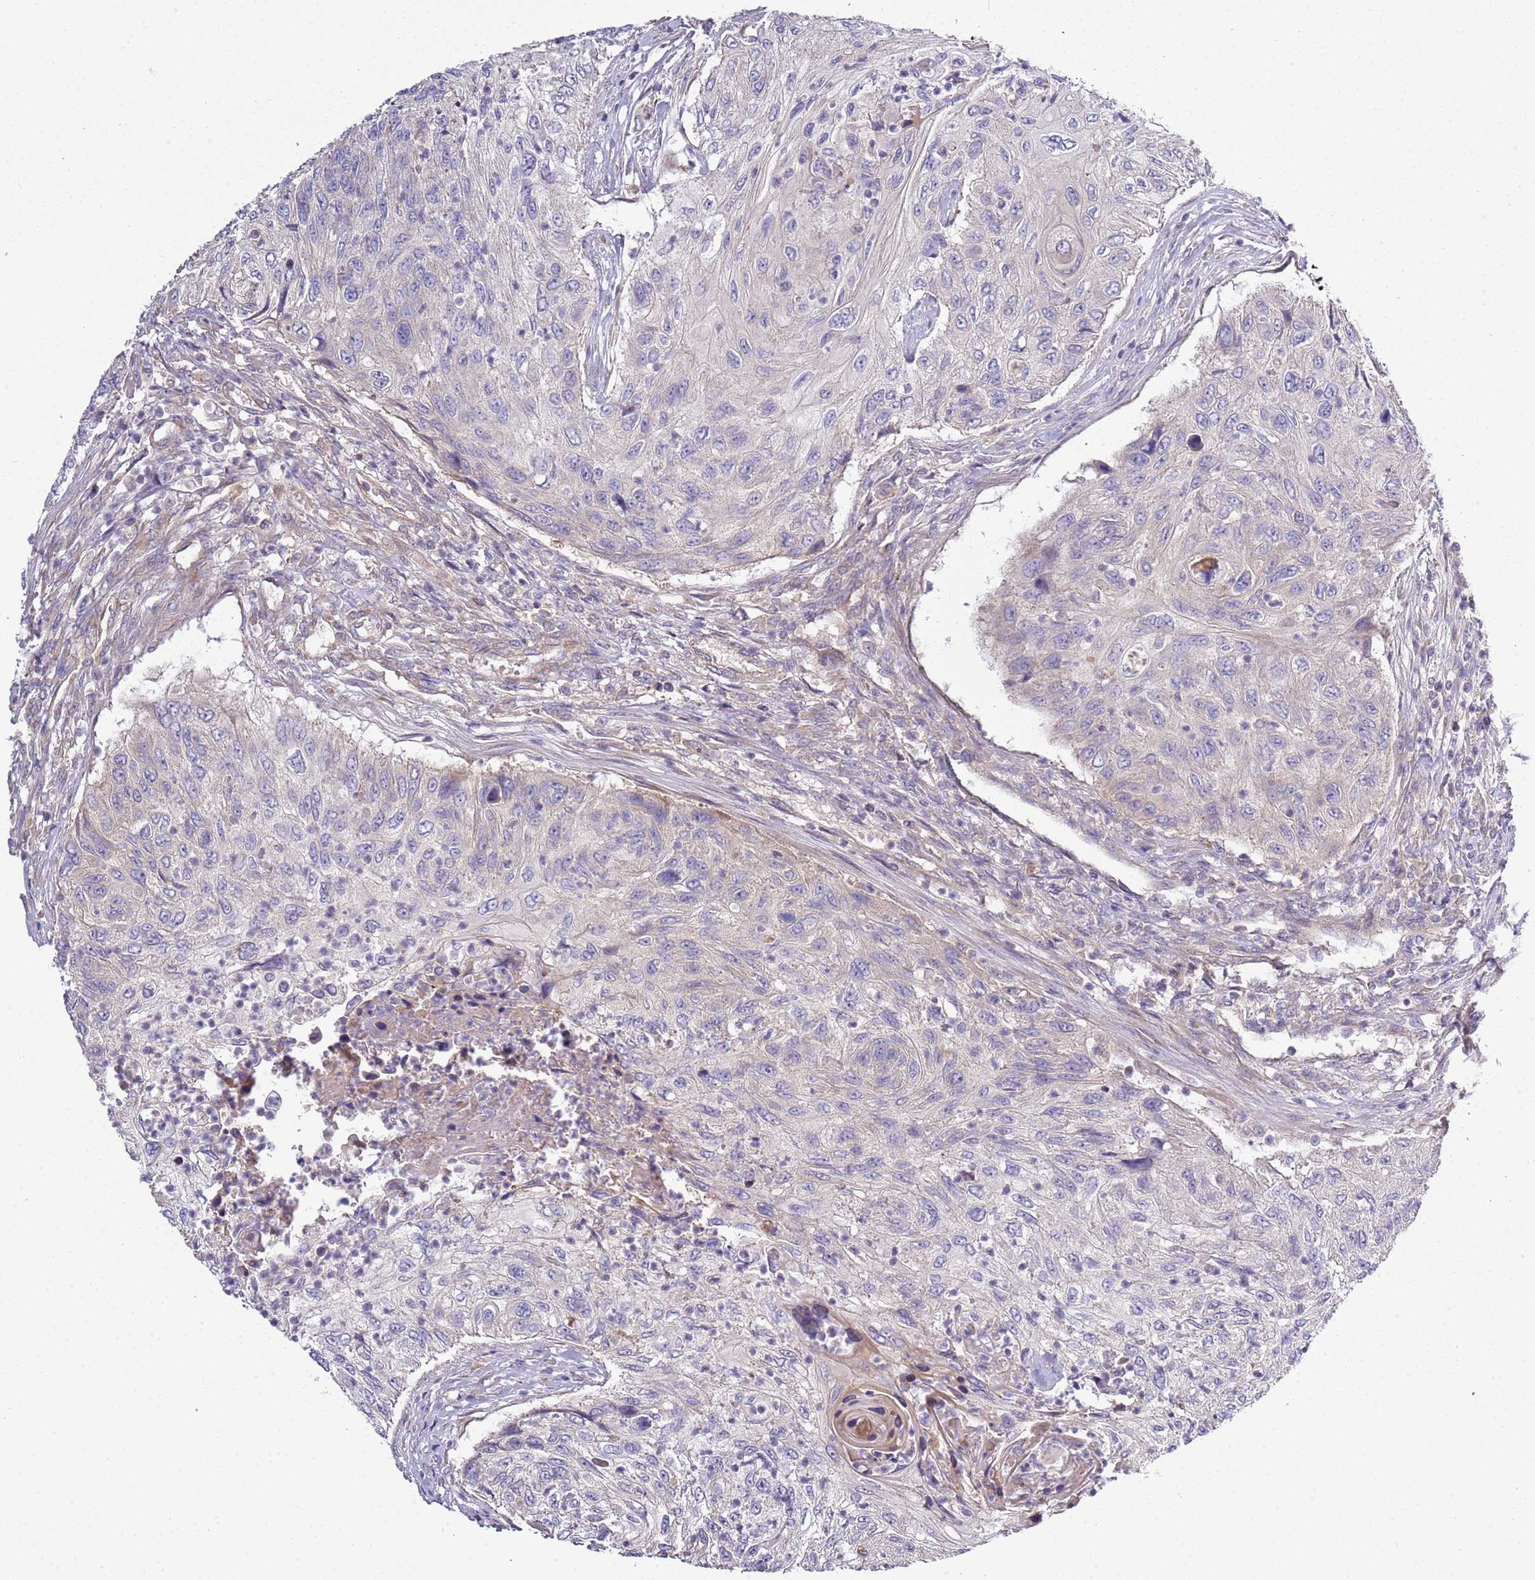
{"staining": {"intensity": "negative", "quantity": "none", "location": "none"}, "tissue": "urothelial cancer", "cell_type": "Tumor cells", "image_type": "cancer", "snomed": [{"axis": "morphology", "description": "Urothelial carcinoma, High grade"}, {"axis": "topography", "description": "Urinary bladder"}], "caption": "Immunohistochemistry (IHC) of human urothelial cancer exhibits no positivity in tumor cells. The staining is performed using DAB (3,3'-diaminobenzidine) brown chromogen with nuclei counter-stained in using hematoxylin.", "gene": "GNL1", "patient": {"sex": "female", "age": 60}}